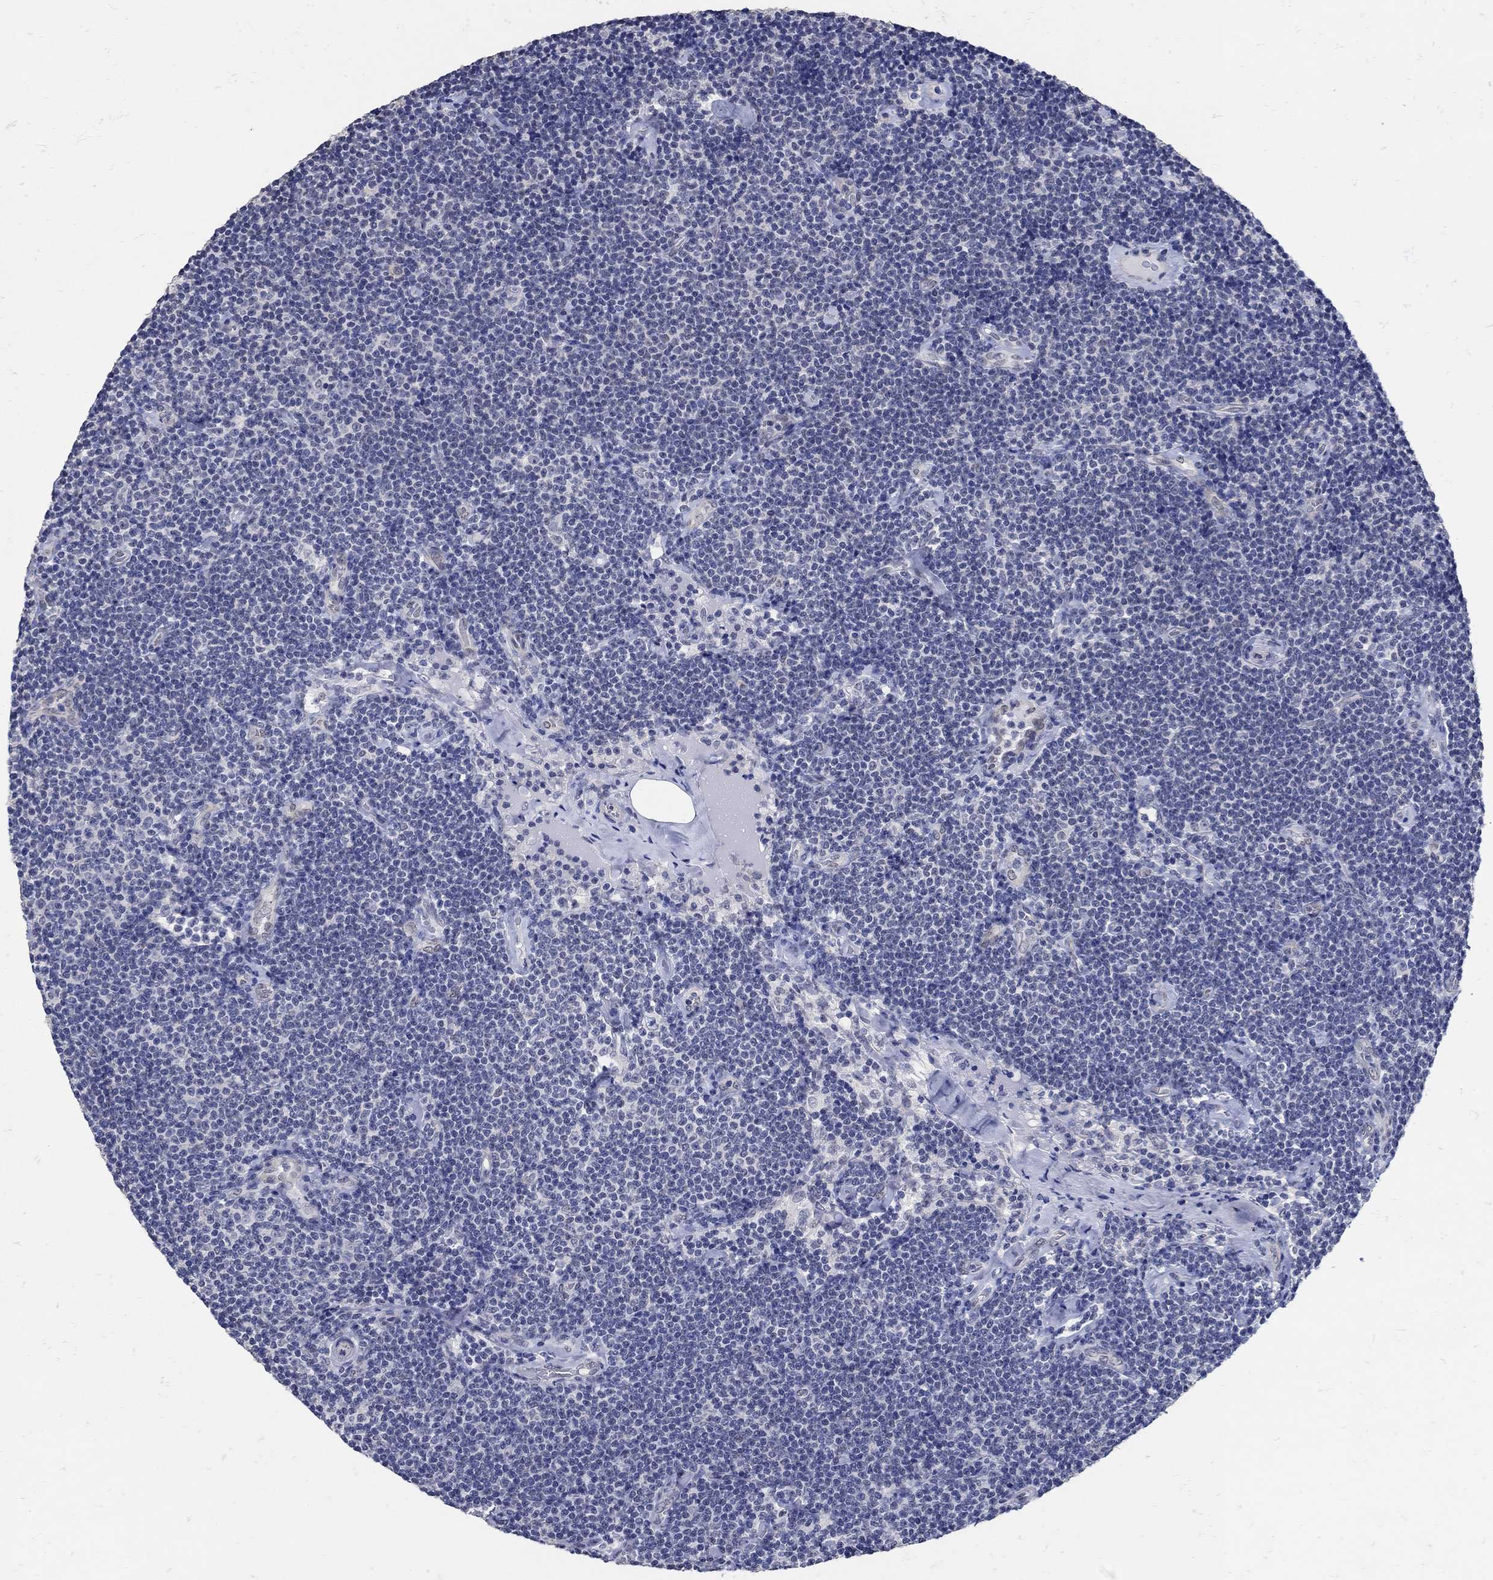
{"staining": {"intensity": "negative", "quantity": "none", "location": "none"}, "tissue": "lymphoma", "cell_type": "Tumor cells", "image_type": "cancer", "snomed": [{"axis": "morphology", "description": "Malignant lymphoma, non-Hodgkin's type, Low grade"}, {"axis": "topography", "description": "Lymph node"}], "caption": "Histopathology image shows no significant protein expression in tumor cells of malignant lymphoma, non-Hodgkin's type (low-grade). (Brightfield microscopy of DAB IHC at high magnification).", "gene": "KCNN3", "patient": {"sex": "male", "age": 81}}